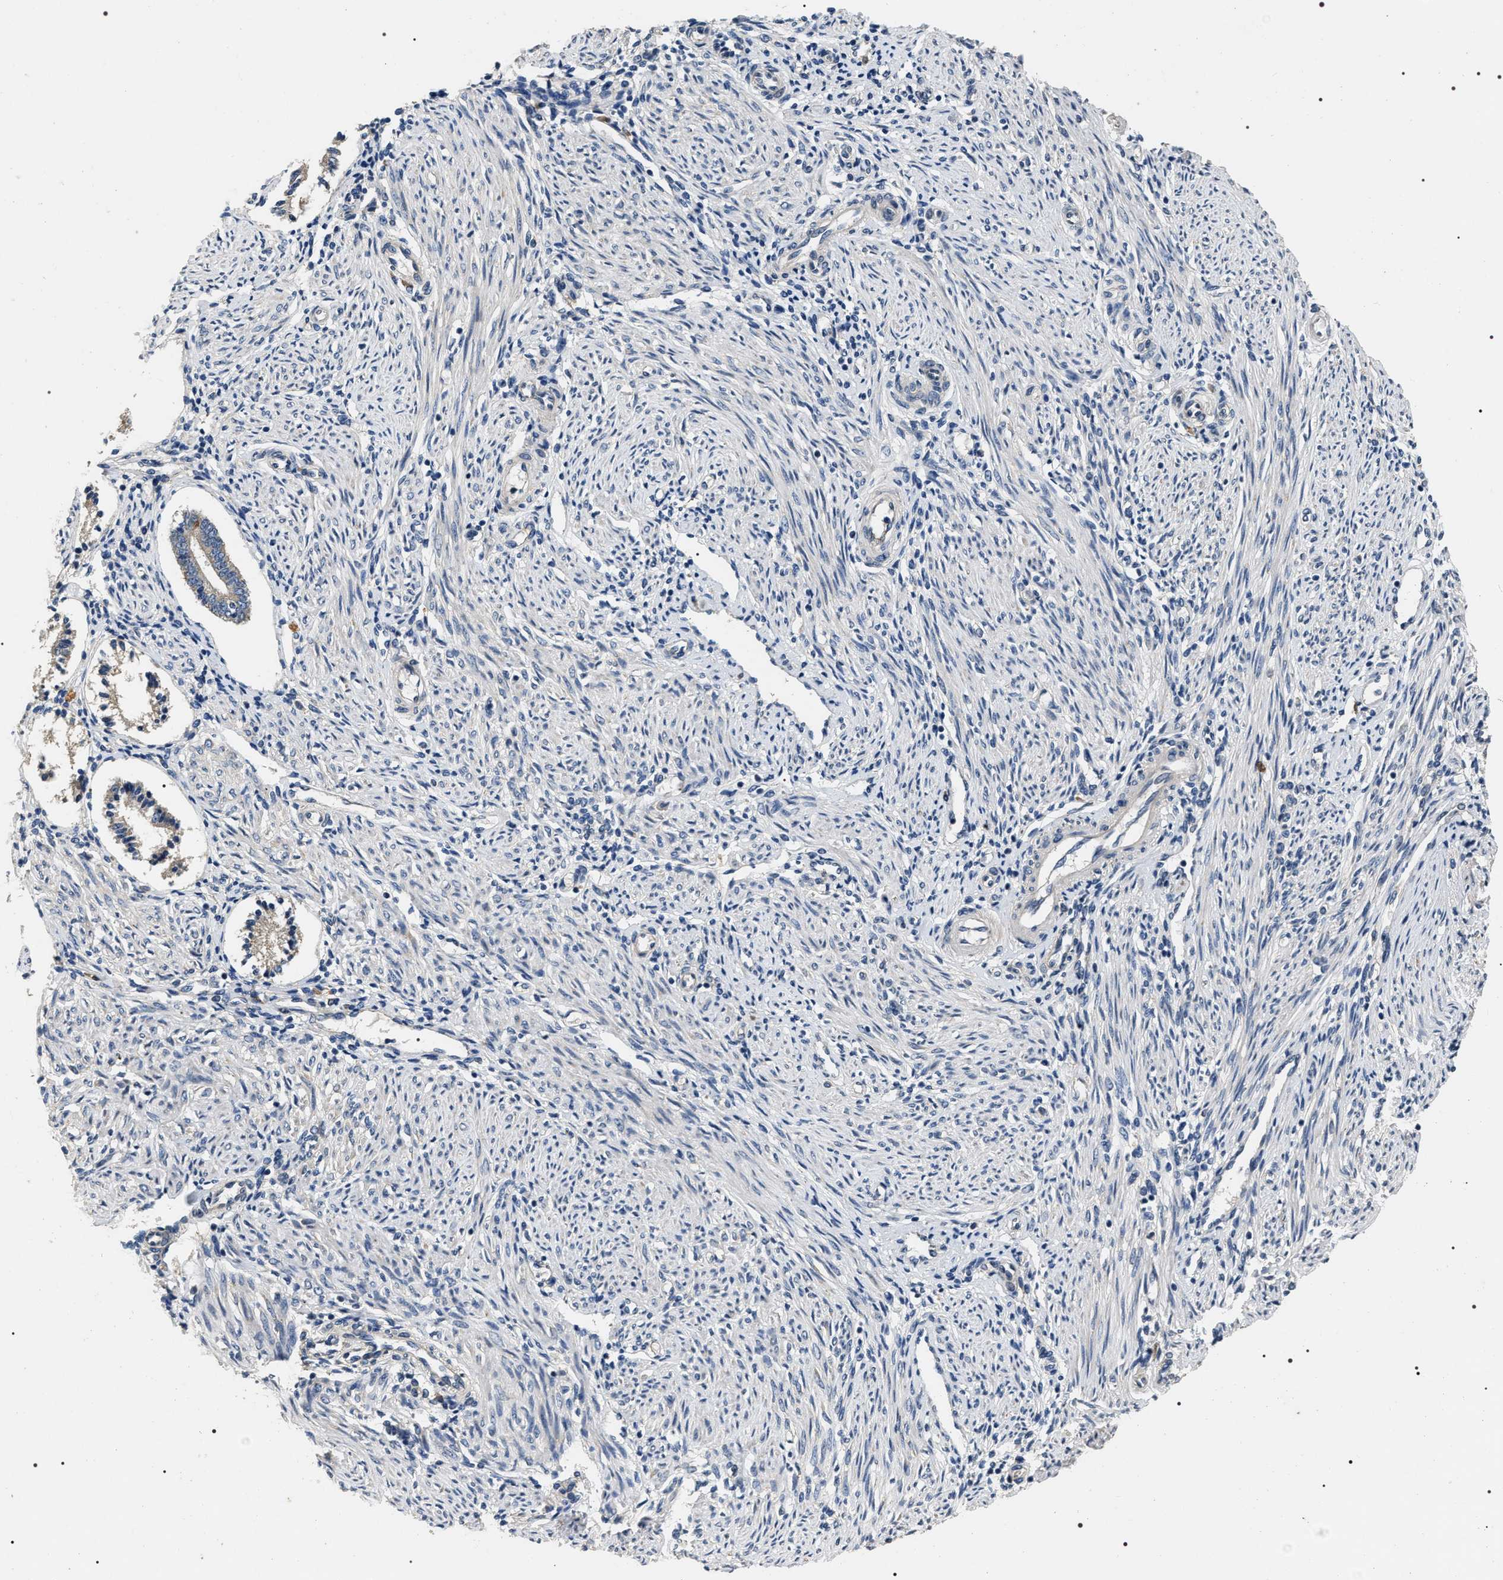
{"staining": {"intensity": "weak", "quantity": "<25%", "location": "cytoplasmic/membranous"}, "tissue": "endometrium", "cell_type": "Cells in endometrial stroma", "image_type": "normal", "snomed": [{"axis": "morphology", "description": "Normal tissue, NOS"}, {"axis": "topography", "description": "Endometrium"}], "caption": "Immunohistochemistry (IHC) of unremarkable endometrium shows no positivity in cells in endometrial stroma.", "gene": "IFT81", "patient": {"sex": "female", "age": 42}}